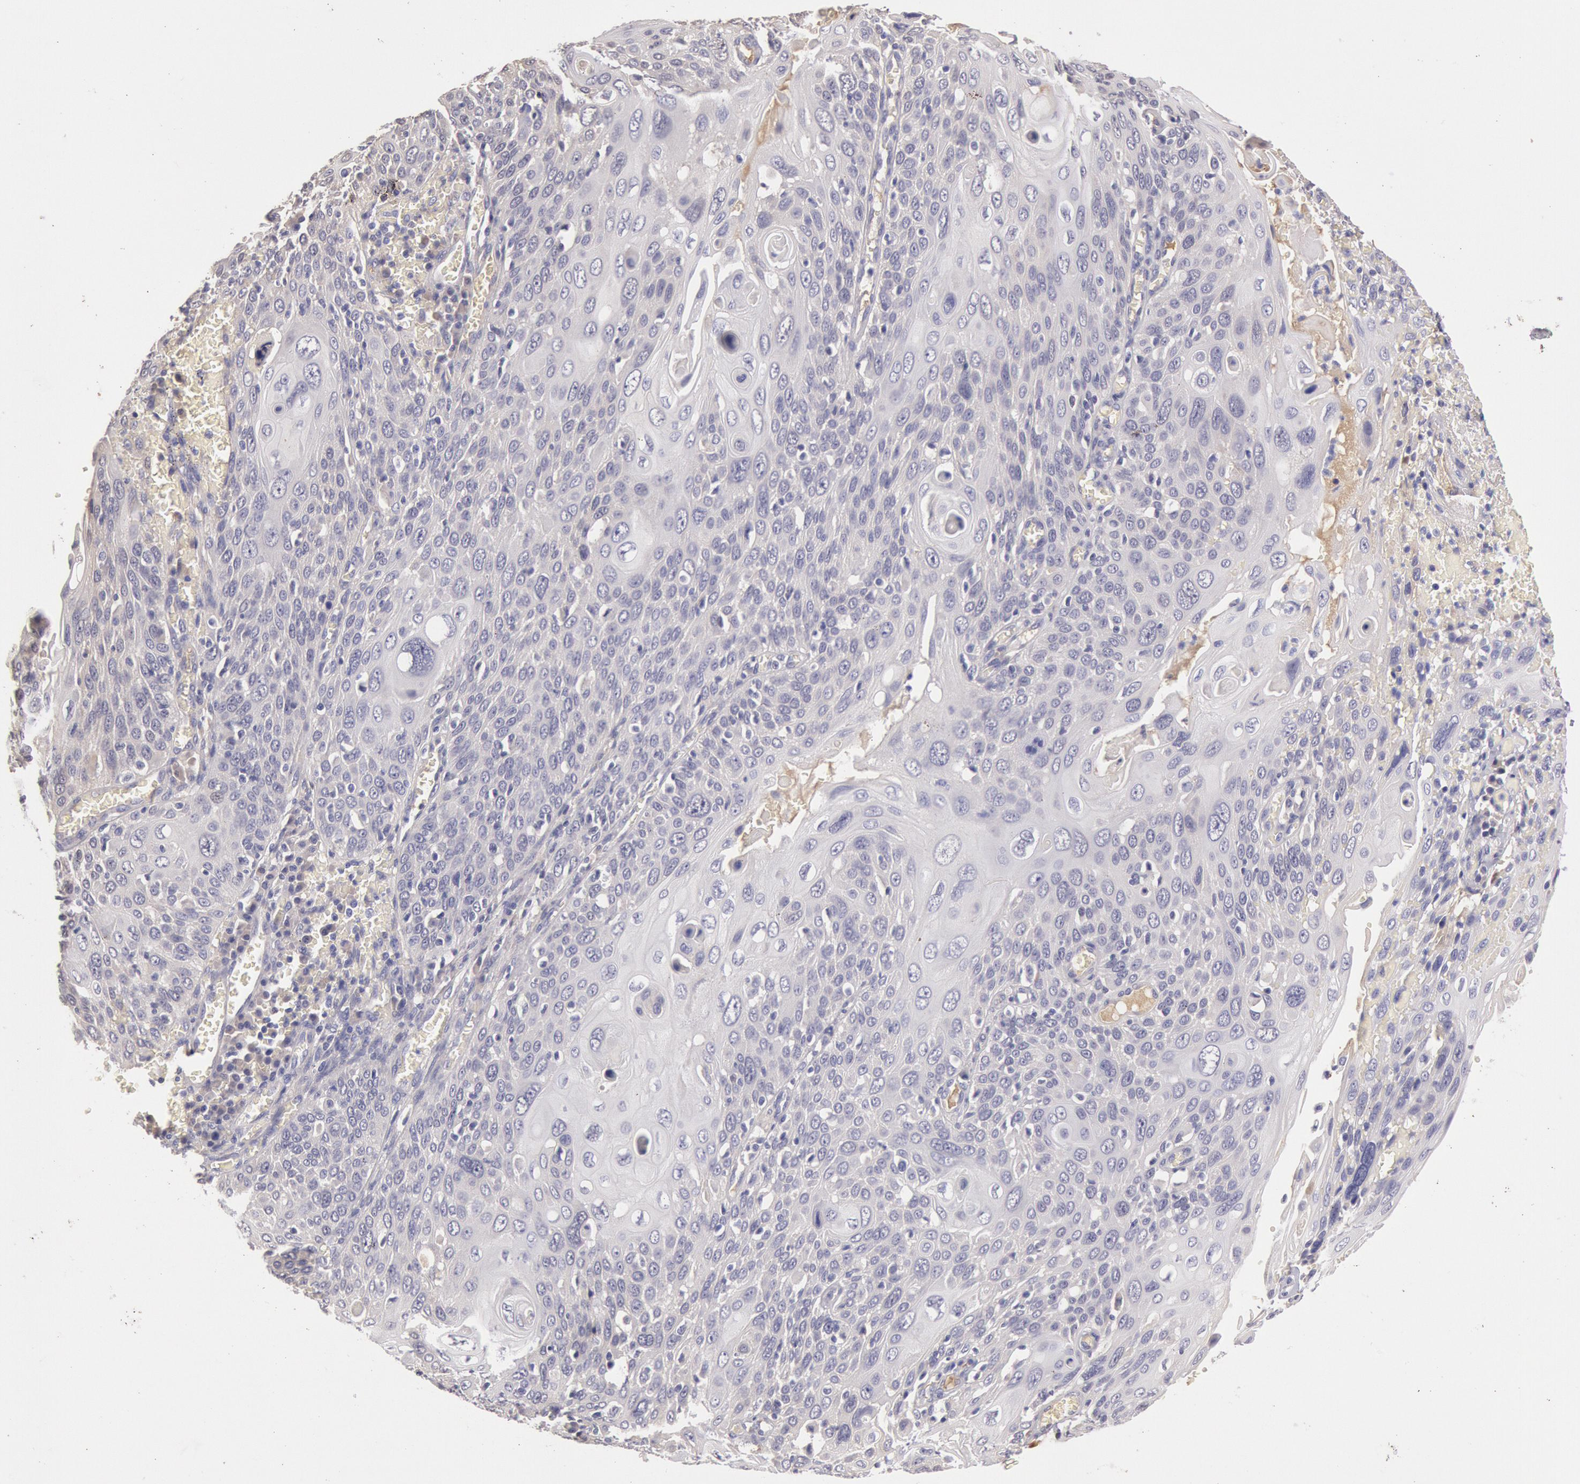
{"staining": {"intensity": "negative", "quantity": "none", "location": "none"}, "tissue": "cervical cancer", "cell_type": "Tumor cells", "image_type": "cancer", "snomed": [{"axis": "morphology", "description": "Squamous cell carcinoma, NOS"}, {"axis": "topography", "description": "Cervix"}], "caption": "Immunohistochemistry micrograph of cervical squamous cell carcinoma stained for a protein (brown), which demonstrates no staining in tumor cells. Nuclei are stained in blue.", "gene": "C1R", "patient": {"sex": "female", "age": 54}}